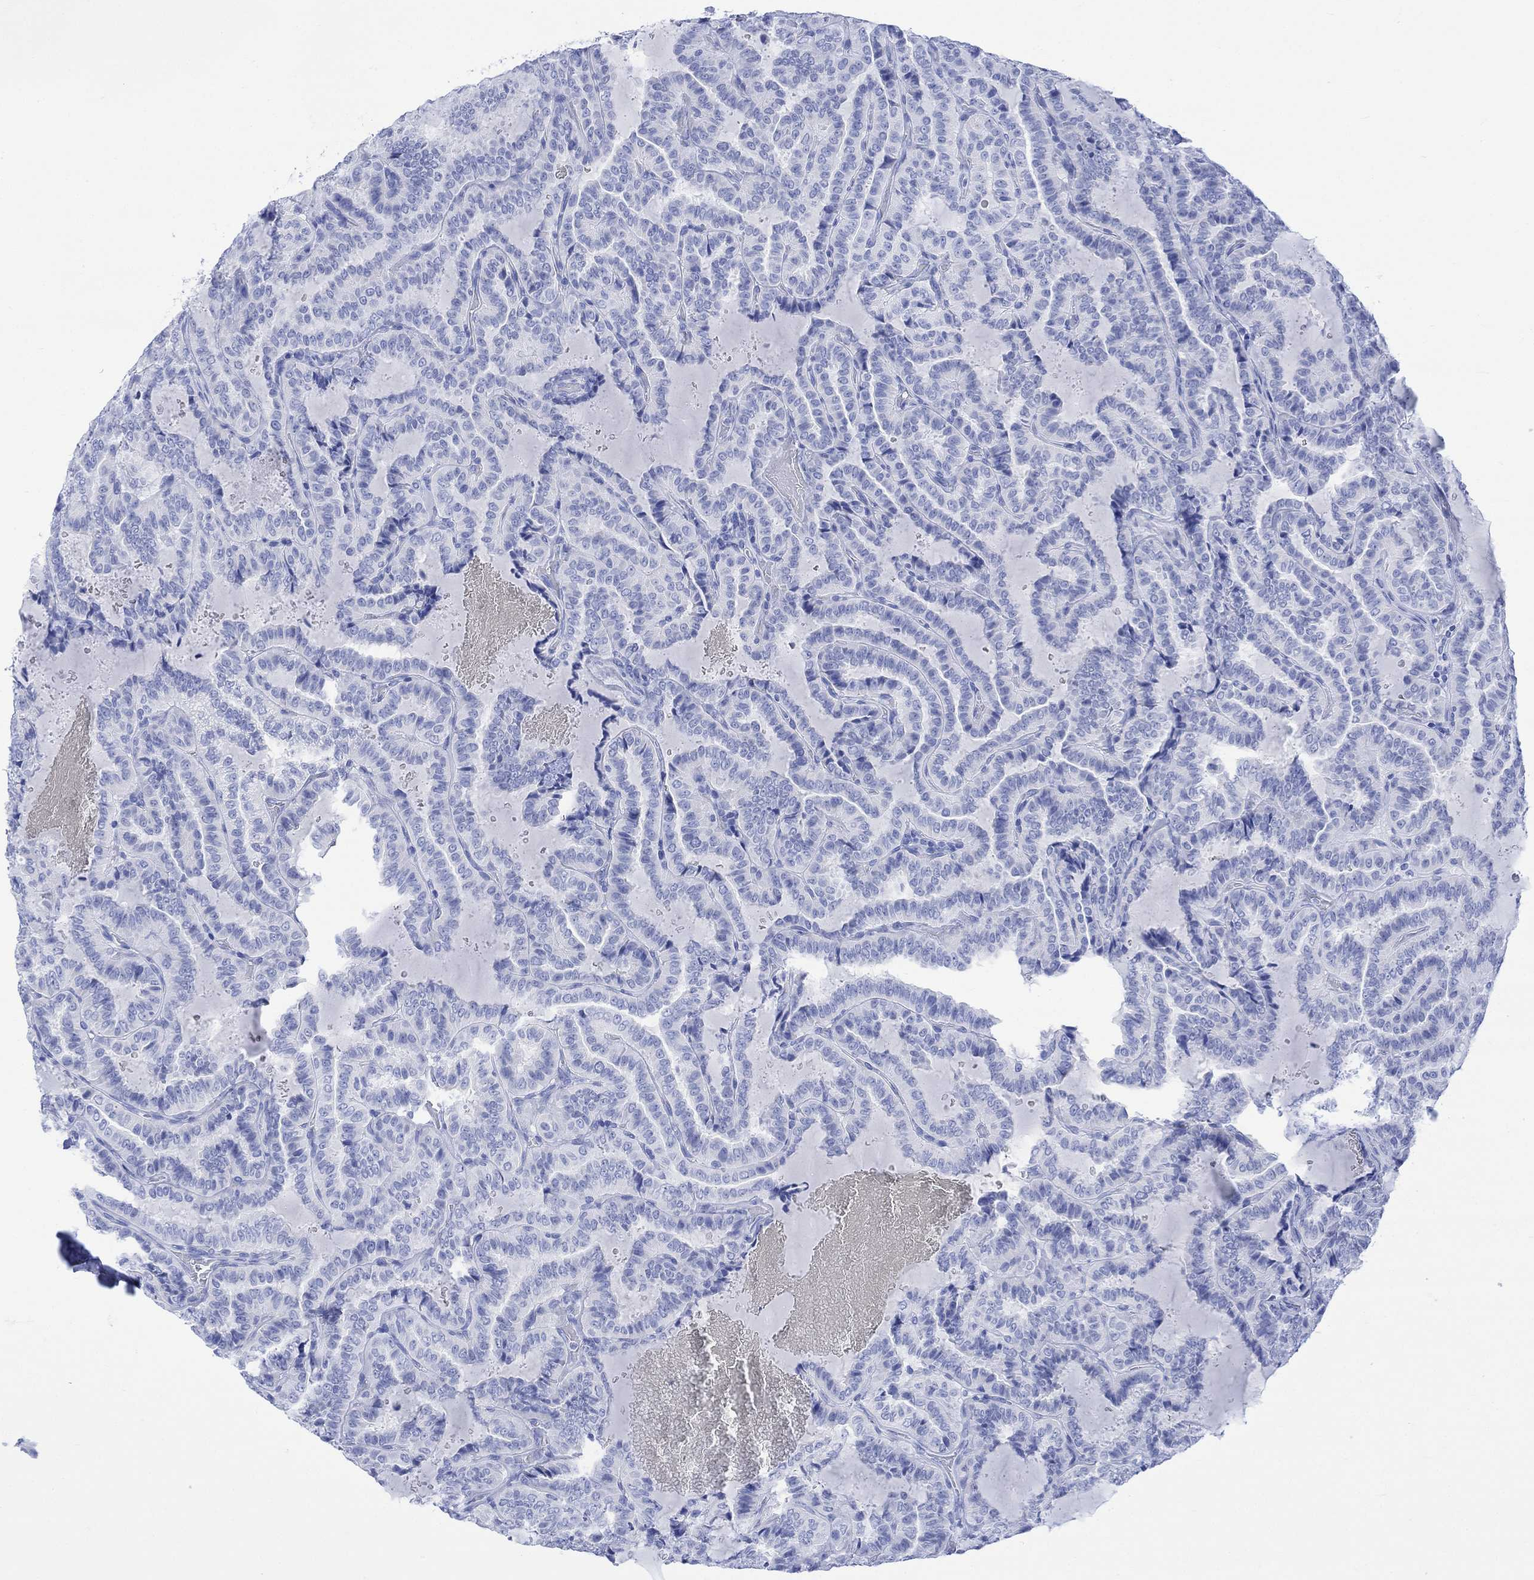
{"staining": {"intensity": "negative", "quantity": "none", "location": "none"}, "tissue": "thyroid cancer", "cell_type": "Tumor cells", "image_type": "cancer", "snomed": [{"axis": "morphology", "description": "Papillary adenocarcinoma, NOS"}, {"axis": "topography", "description": "Thyroid gland"}], "caption": "This is an immunohistochemistry (IHC) histopathology image of human thyroid cancer (papillary adenocarcinoma). There is no staining in tumor cells.", "gene": "CELF4", "patient": {"sex": "female", "age": 39}}